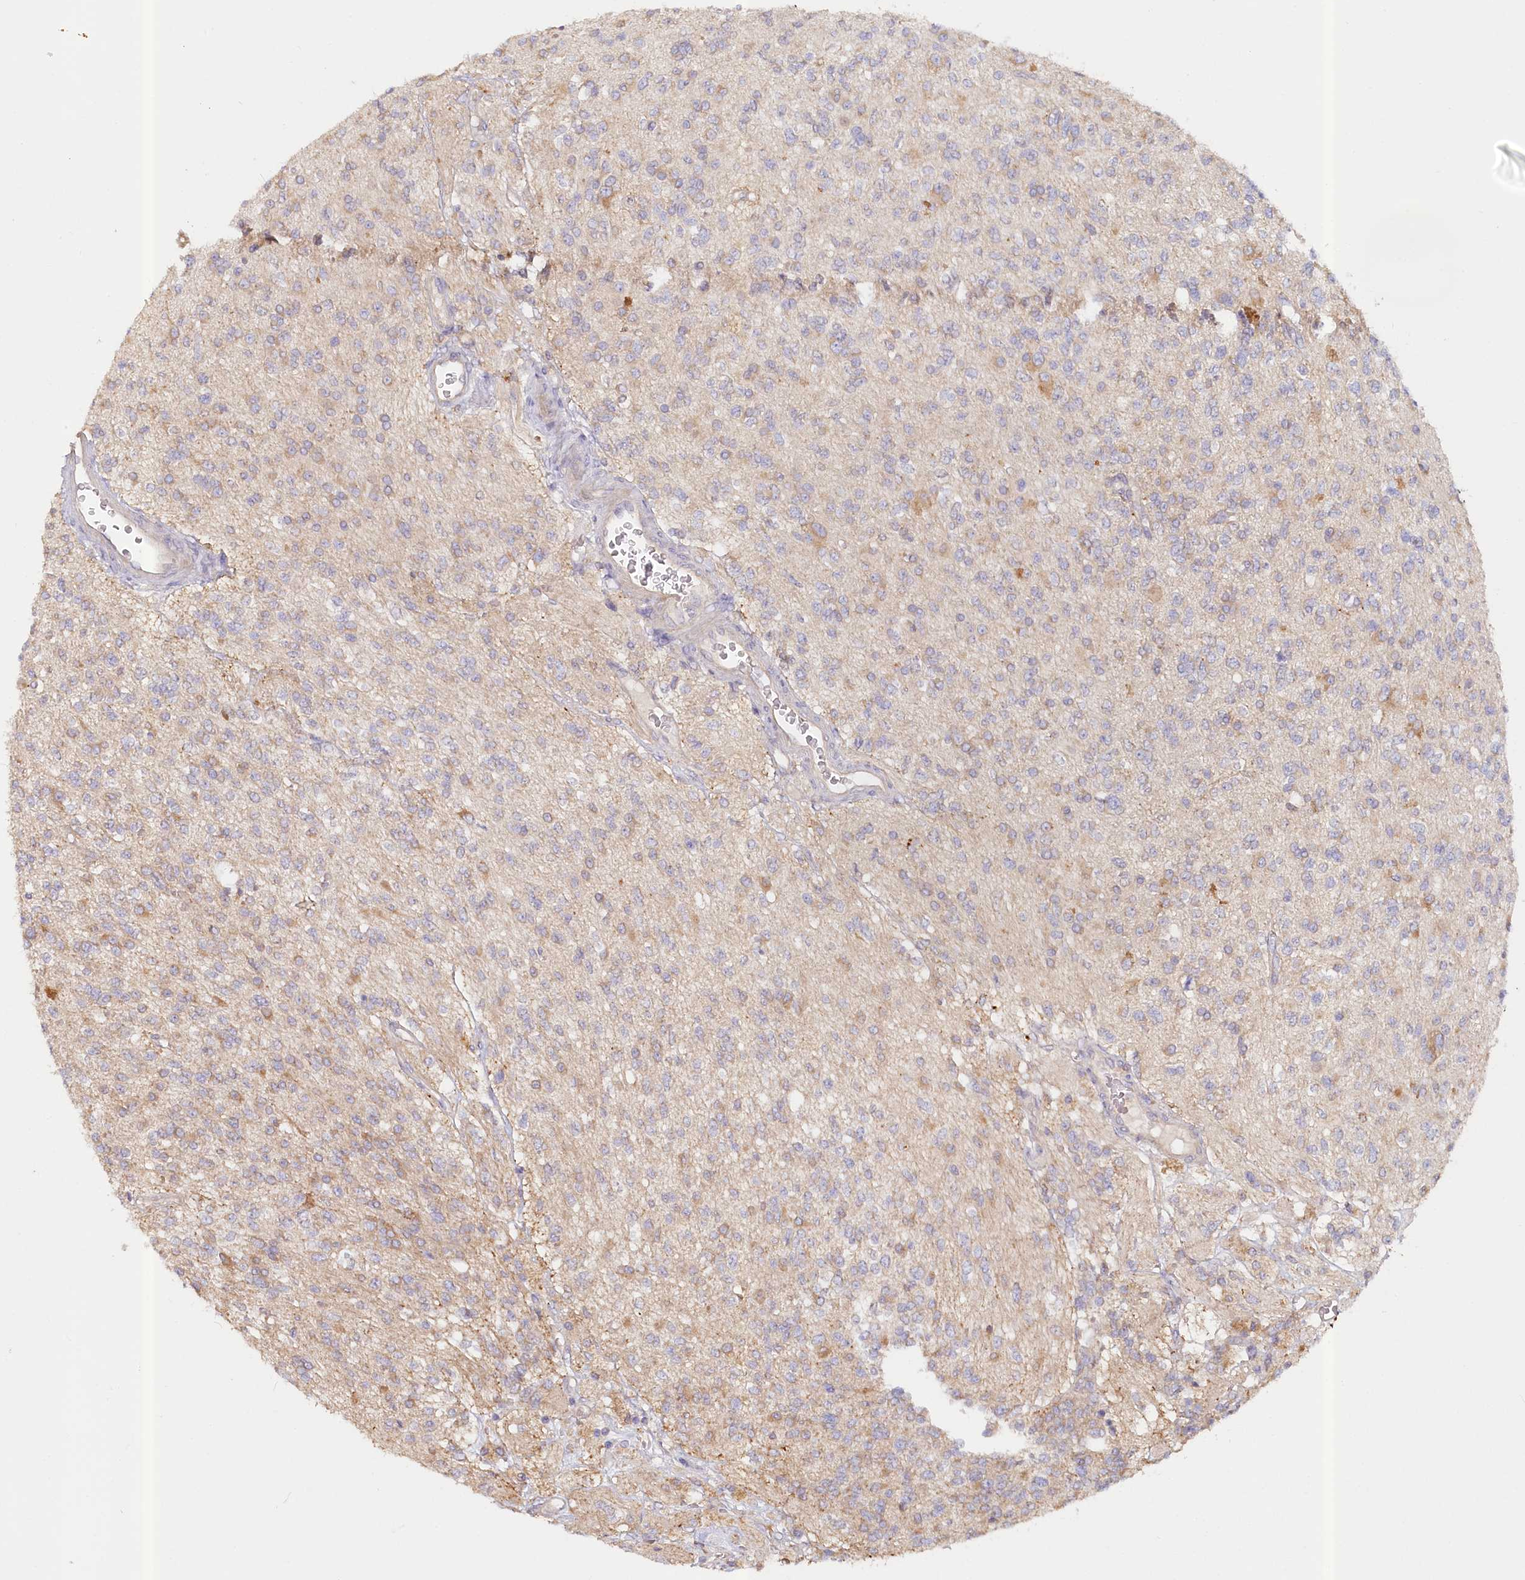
{"staining": {"intensity": "weak", "quantity": "<25%", "location": "cytoplasmic/membranous"}, "tissue": "glioma", "cell_type": "Tumor cells", "image_type": "cancer", "snomed": [{"axis": "morphology", "description": "Glioma, malignant, High grade"}, {"axis": "topography", "description": "Brain"}], "caption": "Immunohistochemistry histopathology image of human glioma stained for a protein (brown), which displays no expression in tumor cells.", "gene": "PAIP2", "patient": {"sex": "male", "age": 34}}